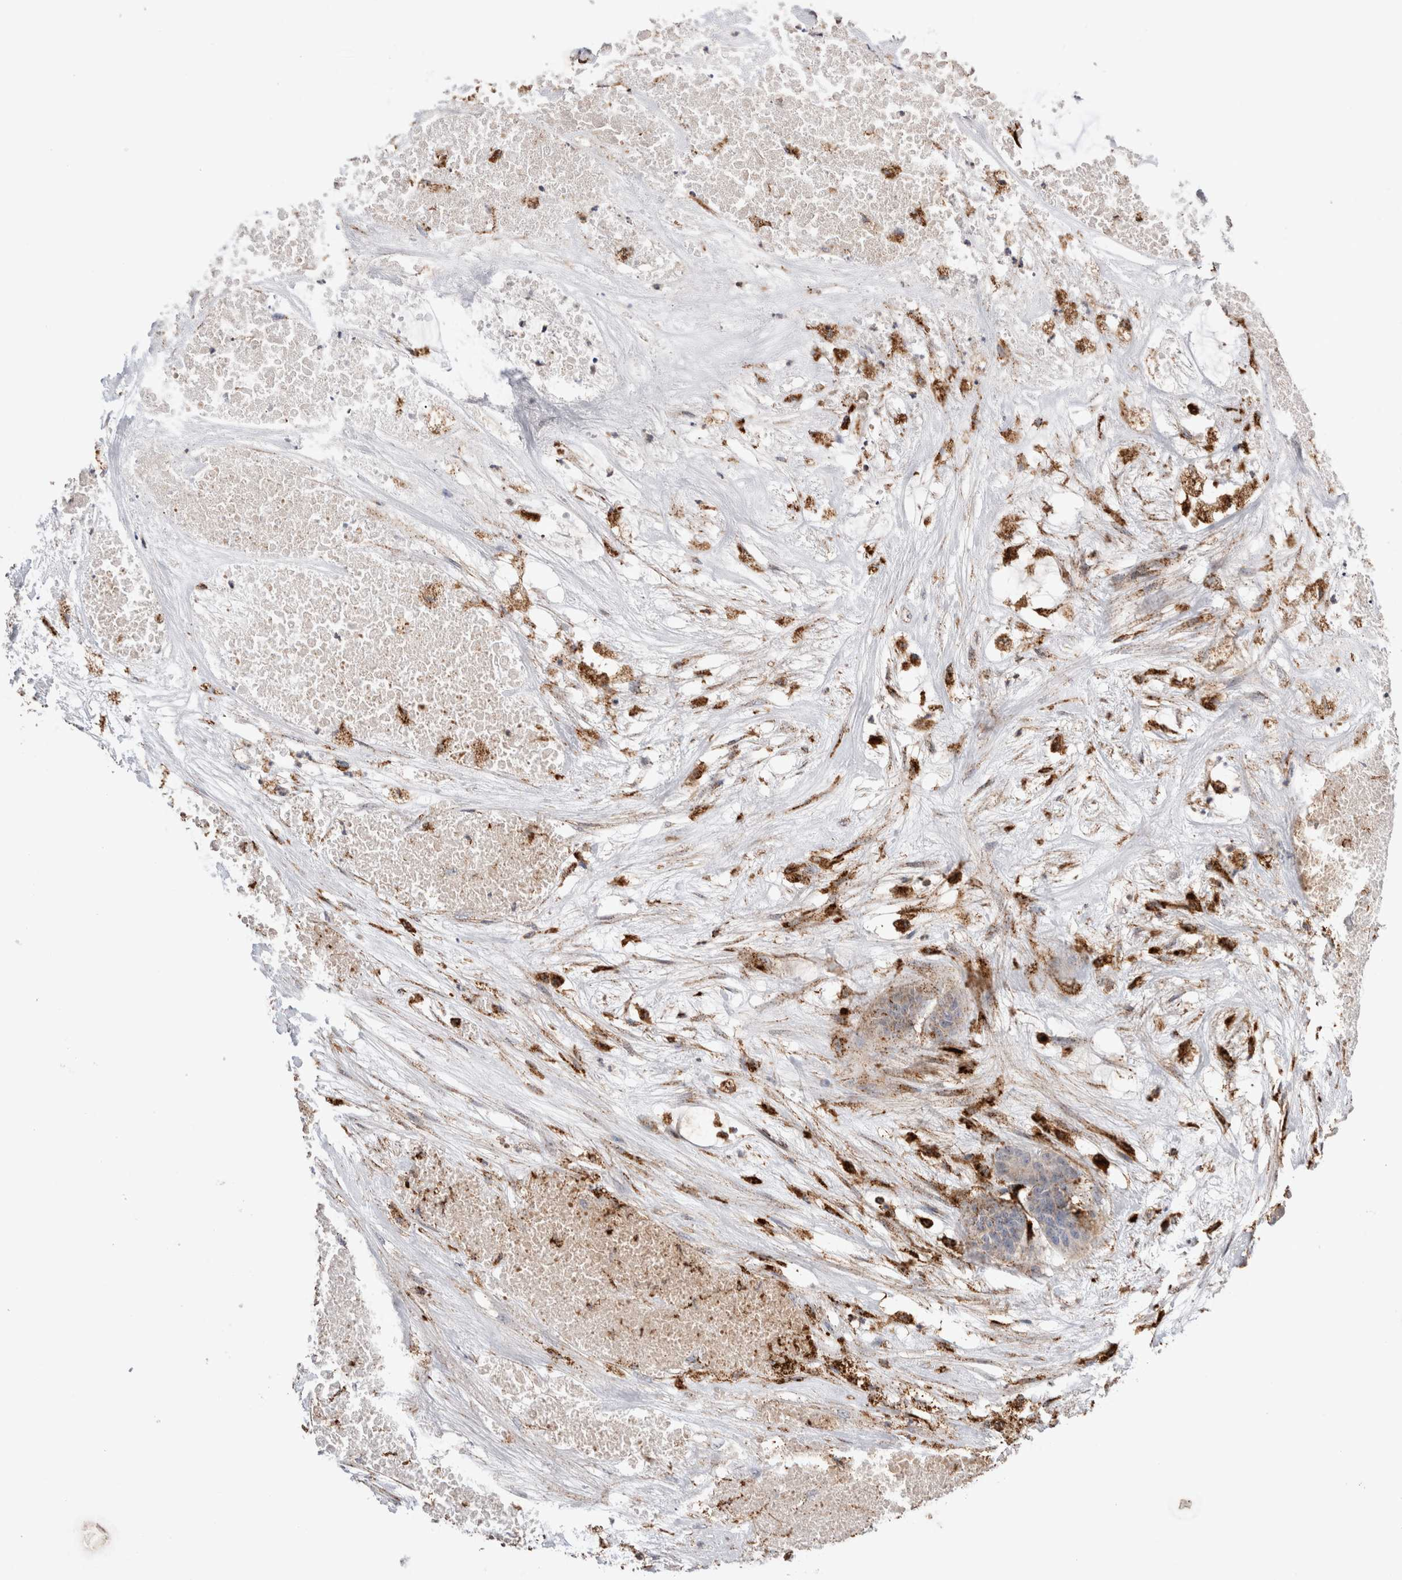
{"staining": {"intensity": "weak", "quantity": ">75%", "location": "cytoplasmic/membranous"}, "tissue": "colorectal cancer", "cell_type": "Tumor cells", "image_type": "cancer", "snomed": [{"axis": "morphology", "description": "Adenocarcinoma, NOS"}, {"axis": "topography", "description": "Colon"}], "caption": "Immunohistochemistry image of neoplastic tissue: human colorectal adenocarcinoma stained using immunohistochemistry (IHC) exhibits low levels of weak protein expression localized specifically in the cytoplasmic/membranous of tumor cells, appearing as a cytoplasmic/membranous brown color.", "gene": "CTSA", "patient": {"sex": "female", "age": 84}}